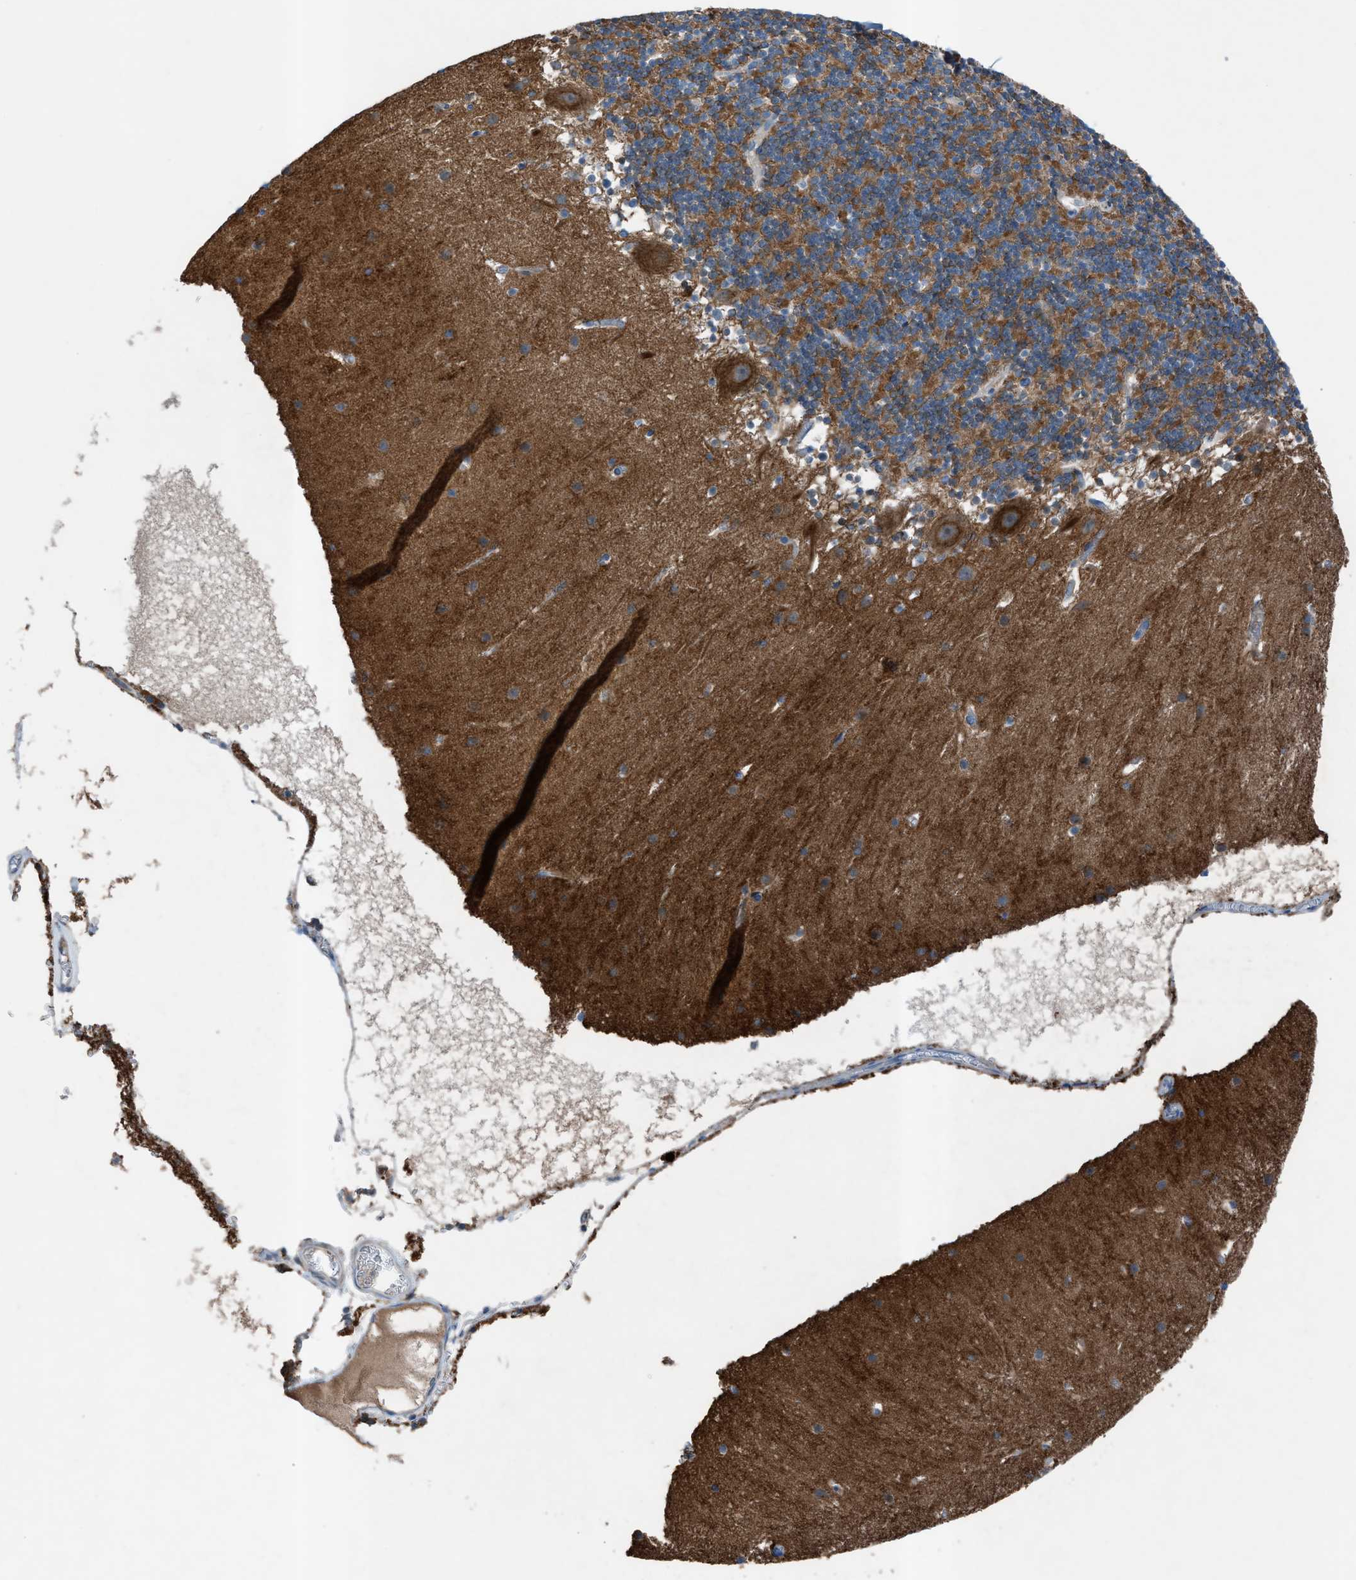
{"staining": {"intensity": "moderate", "quantity": "<25%", "location": "cytoplasmic/membranous"}, "tissue": "cerebellum", "cell_type": "Cells in granular layer", "image_type": "normal", "snomed": [{"axis": "morphology", "description": "Normal tissue, NOS"}, {"axis": "topography", "description": "Cerebellum"}], "caption": "Cerebellum stained with immunohistochemistry shows moderate cytoplasmic/membranous positivity in about <25% of cells in granular layer.", "gene": "C5AR2", "patient": {"sex": "male", "age": 45}}